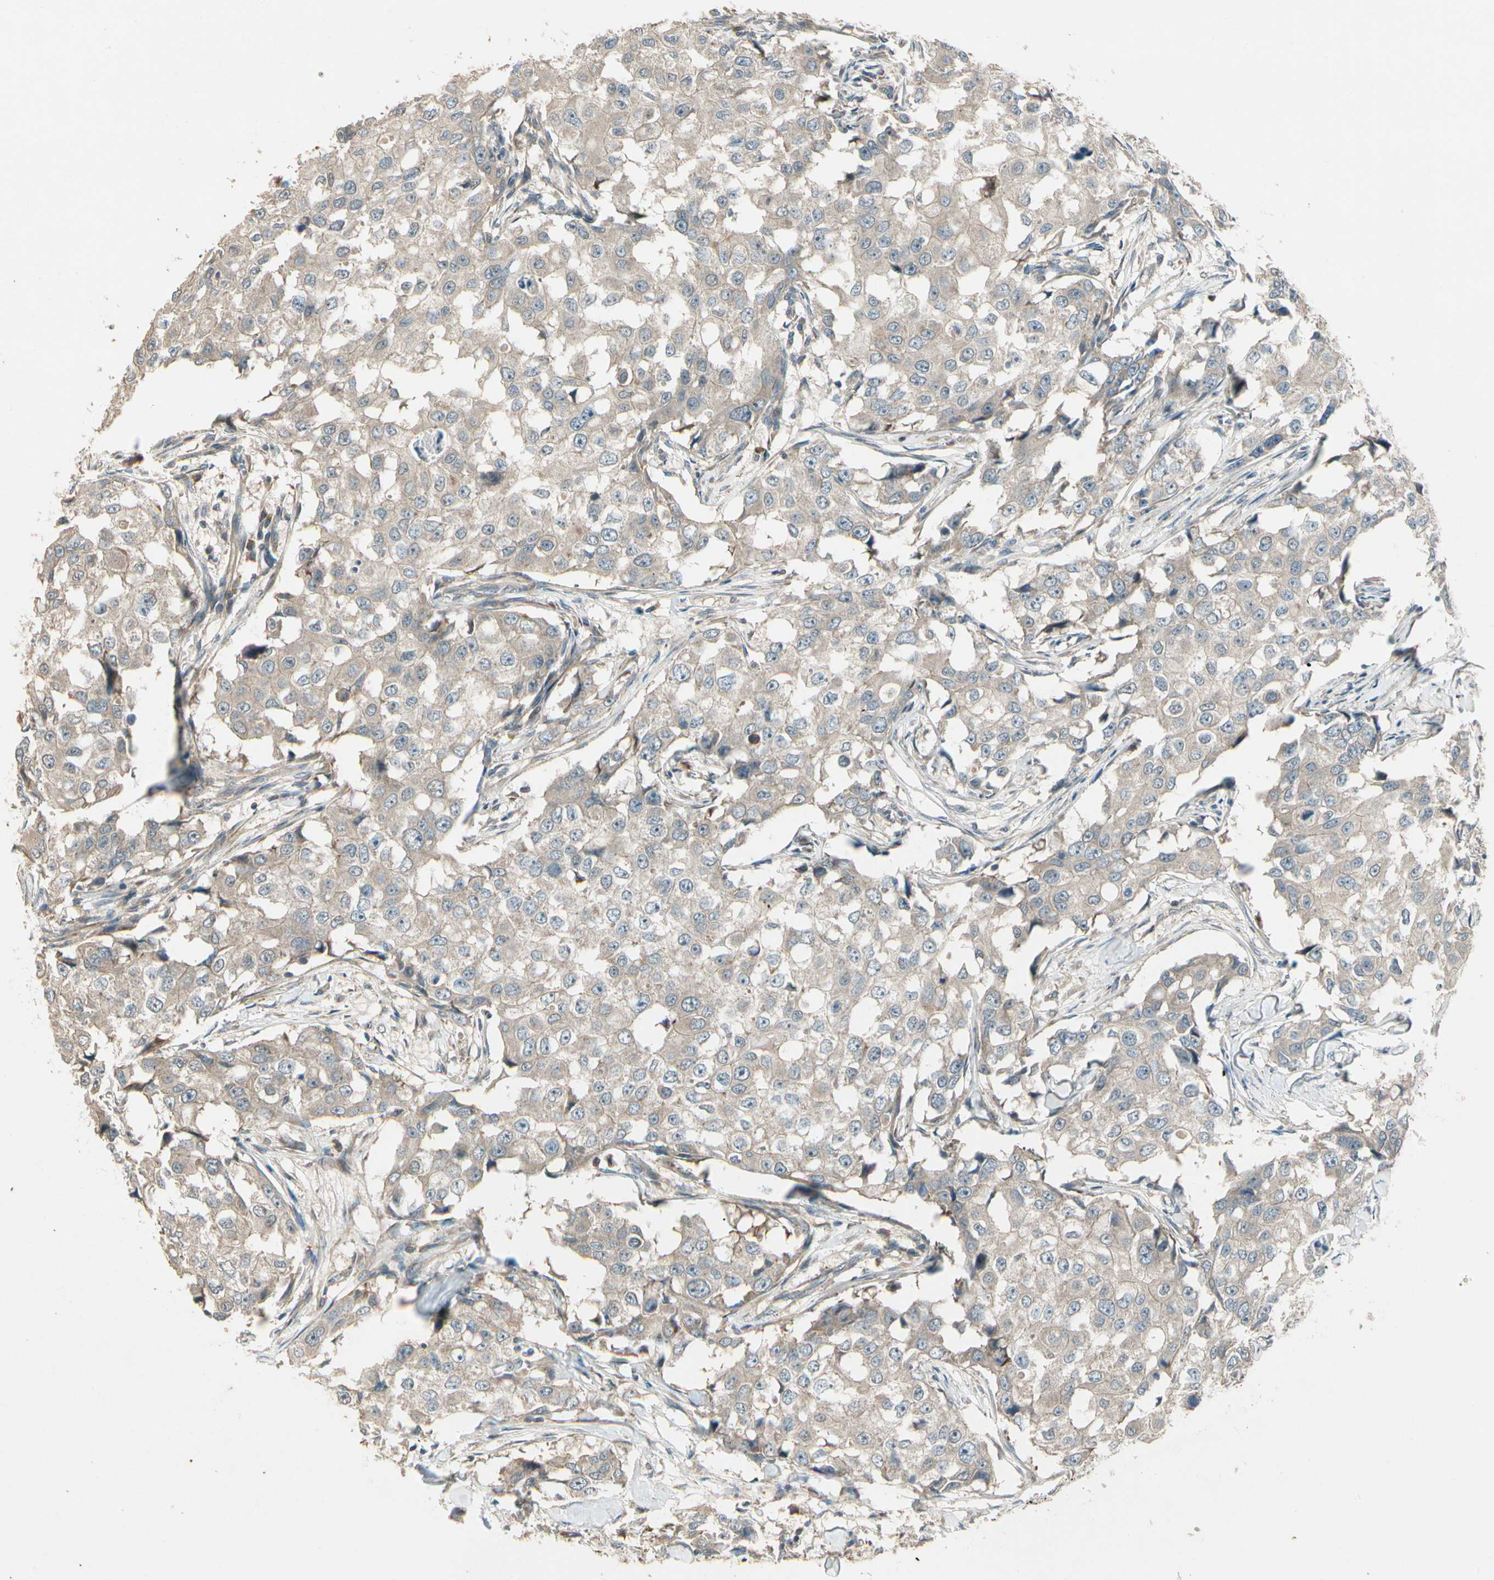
{"staining": {"intensity": "weak", "quantity": ">75%", "location": "cytoplasmic/membranous"}, "tissue": "breast cancer", "cell_type": "Tumor cells", "image_type": "cancer", "snomed": [{"axis": "morphology", "description": "Duct carcinoma"}, {"axis": "topography", "description": "Breast"}], "caption": "Protein expression analysis of breast cancer (invasive ductal carcinoma) demonstrates weak cytoplasmic/membranous positivity in about >75% of tumor cells.", "gene": "ACVR1", "patient": {"sex": "female", "age": 27}}